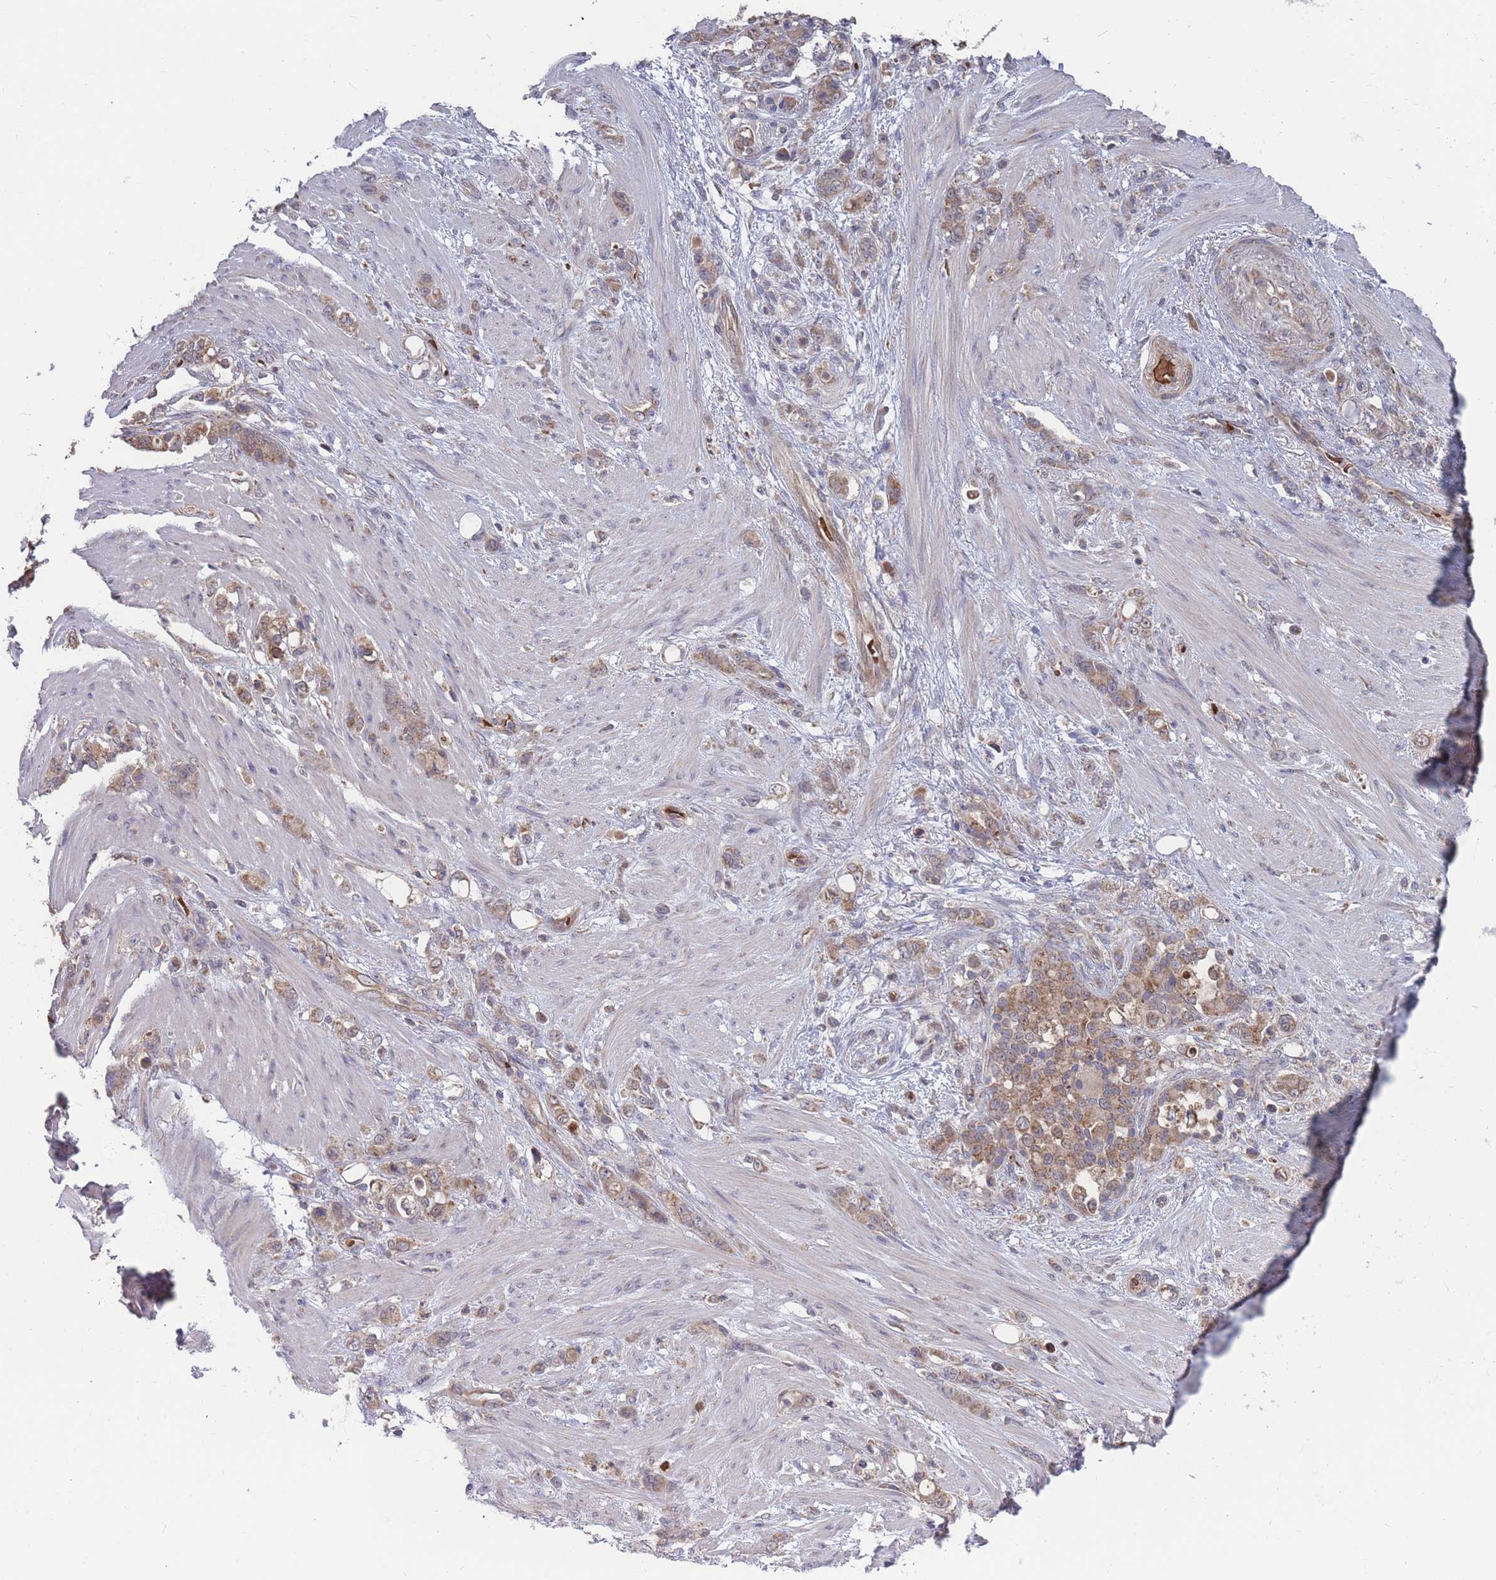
{"staining": {"intensity": "moderate", "quantity": ">75%", "location": "cytoplasmic/membranous"}, "tissue": "stomach cancer", "cell_type": "Tumor cells", "image_type": "cancer", "snomed": [{"axis": "morphology", "description": "Normal tissue, NOS"}, {"axis": "morphology", "description": "Adenocarcinoma, NOS"}, {"axis": "topography", "description": "Stomach"}], "caption": "Immunohistochemistry histopathology image of neoplastic tissue: human stomach cancer stained using IHC displays medium levels of moderate protein expression localized specifically in the cytoplasmic/membranous of tumor cells, appearing as a cytoplasmic/membranous brown color.", "gene": "SLC35B4", "patient": {"sex": "female", "age": 79}}